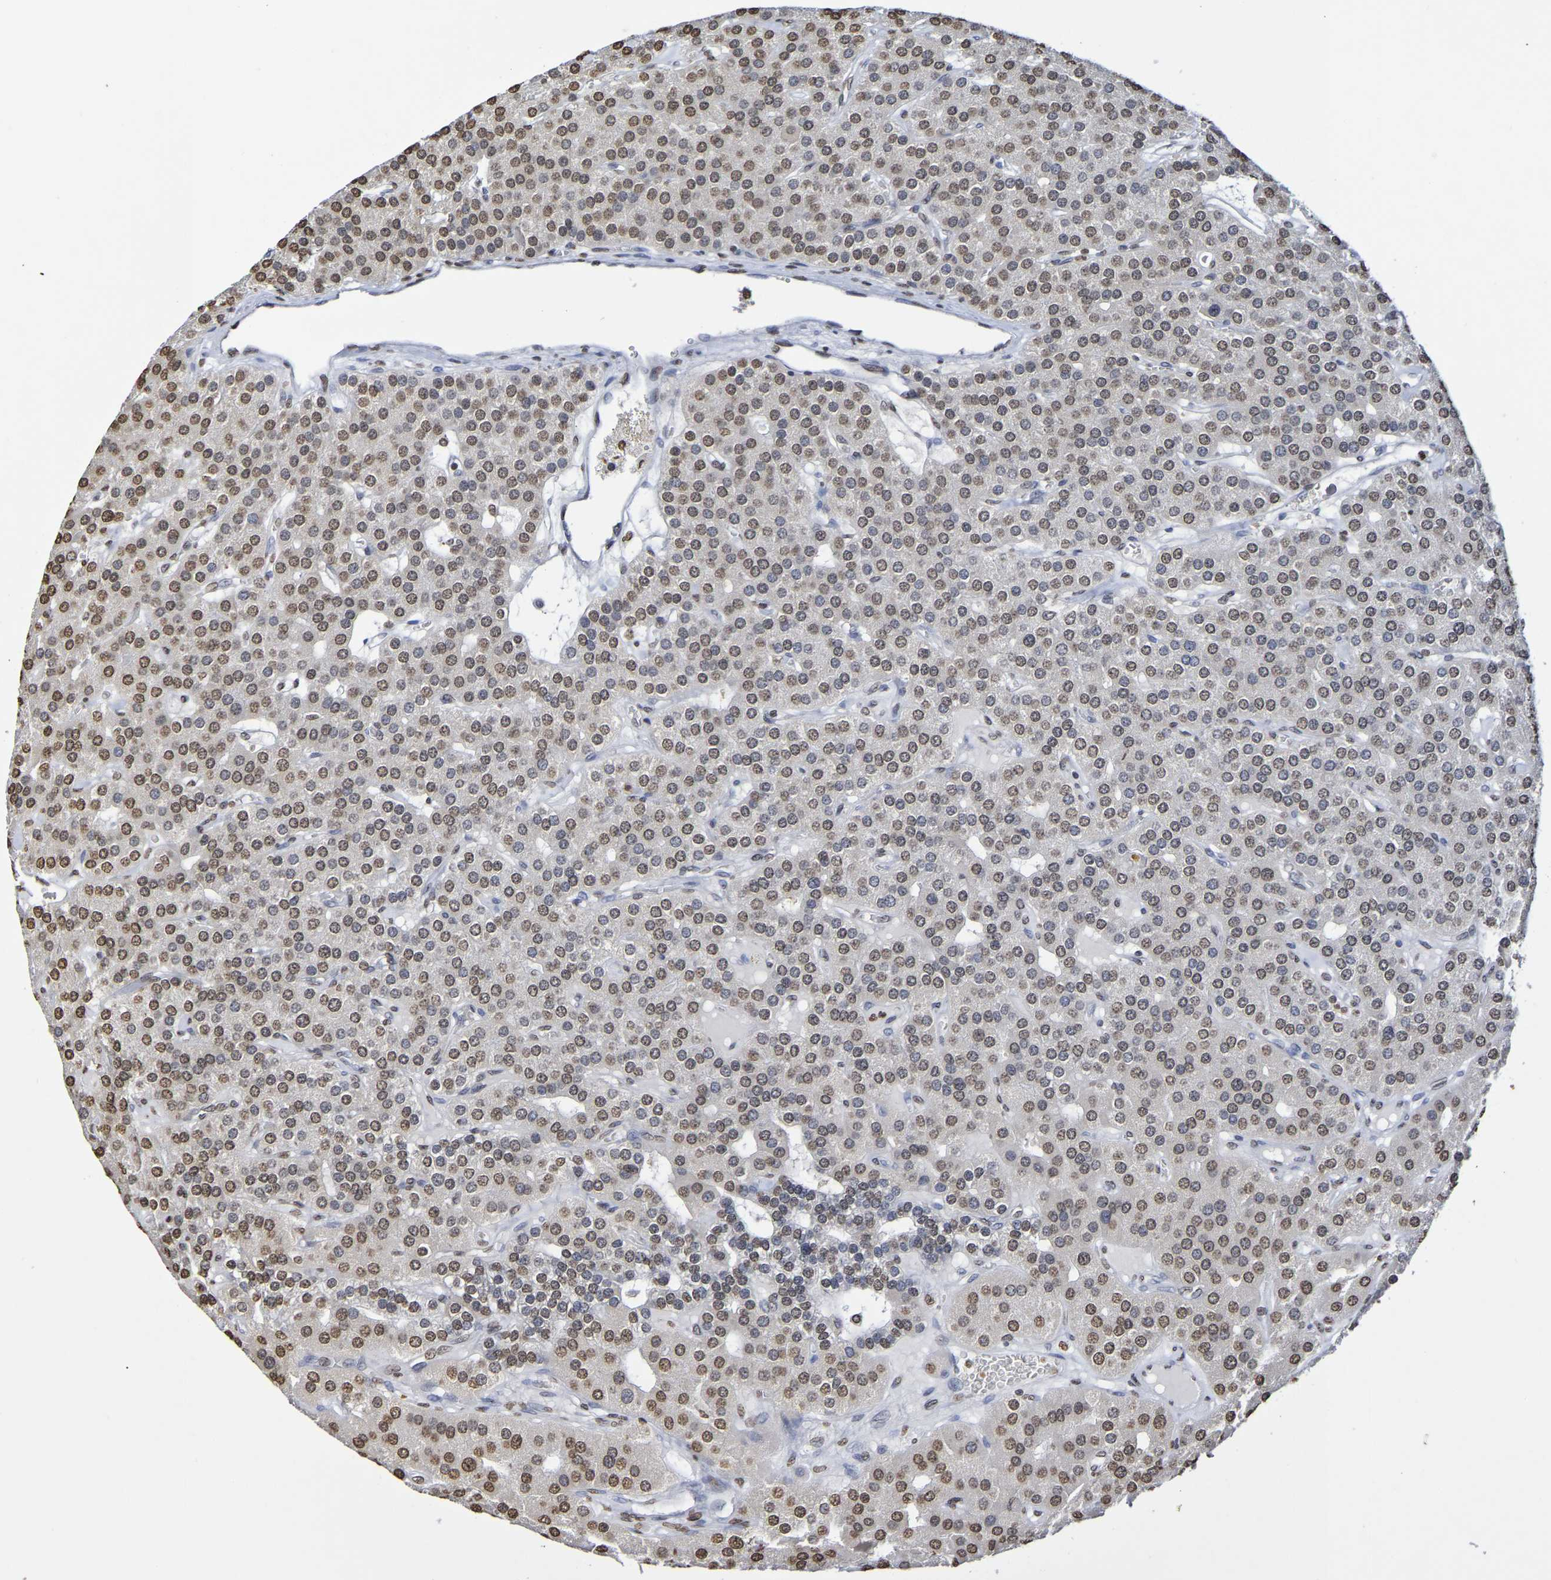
{"staining": {"intensity": "weak", "quantity": ">75%", "location": "nuclear"}, "tissue": "parathyroid gland", "cell_type": "Glandular cells", "image_type": "normal", "snomed": [{"axis": "morphology", "description": "Normal tissue, NOS"}, {"axis": "morphology", "description": "Adenoma, NOS"}, {"axis": "topography", "description": "Parathyroid gland"}], "caption": "Weak nuclear expression is present in about >75% of glandular cells in normal parathyroid gland.", "gene": "ATF4", "patient": {"sex": "female", "age": 86}}